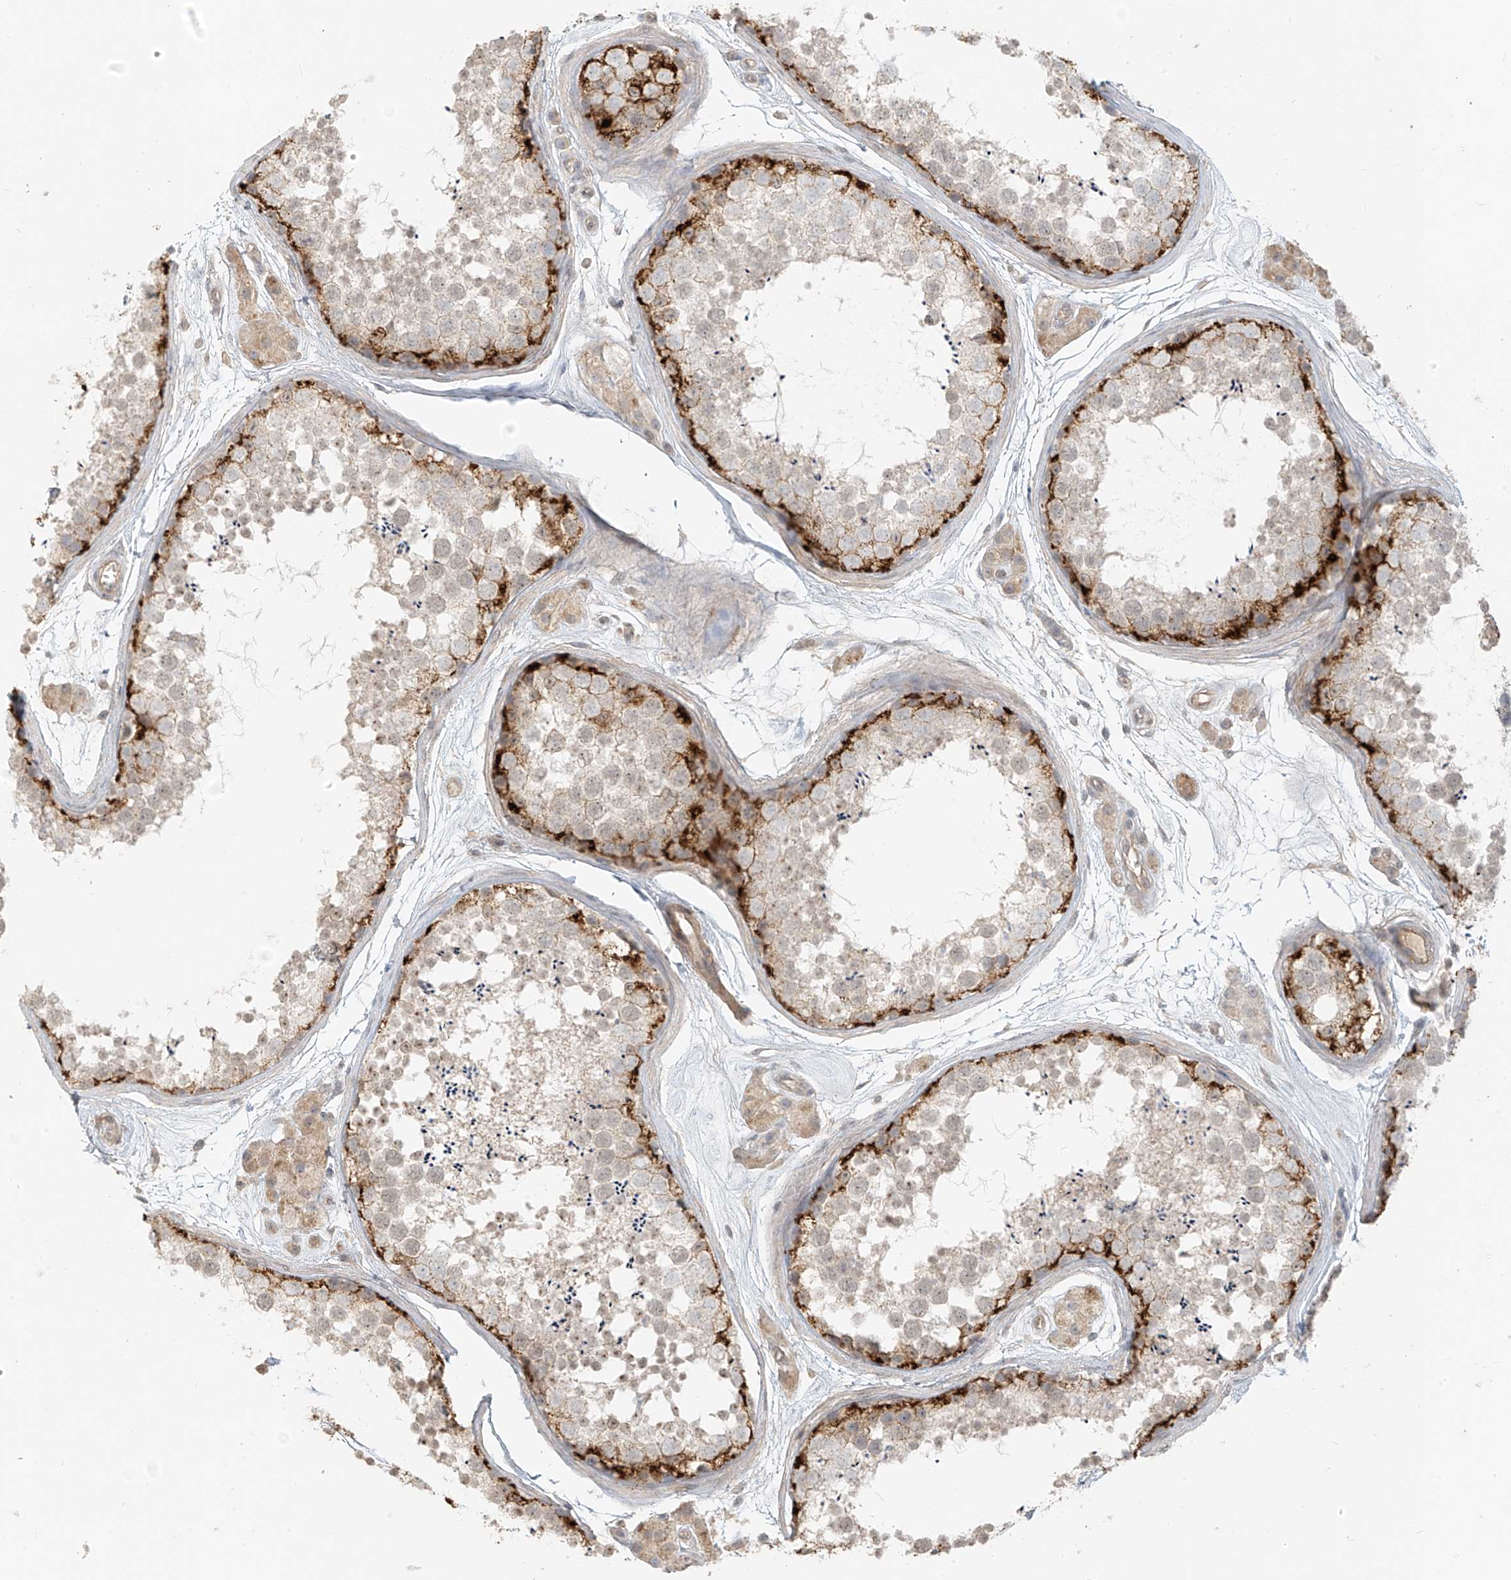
{"staining": {"intensity": "strong", "quantity": "<25%", "location": "cytoplasmic/membranous"}, "tissue": "testis", "cell_type": "Cells in seminiferous ducts", "image_type": "normal", "snomed": [{"axis": "morphology", "description": "Normal tissue, NOS"}, {"axis": "topography", "description": "Testis"}], "caption": "Human testis stained with a brown dye shows strong cytoplasmic/membranous positive staining in about <25% of cells in seminiferous ducts.", "gene": "ABCD1", "patient": {"sex": "male", "age": 56}}